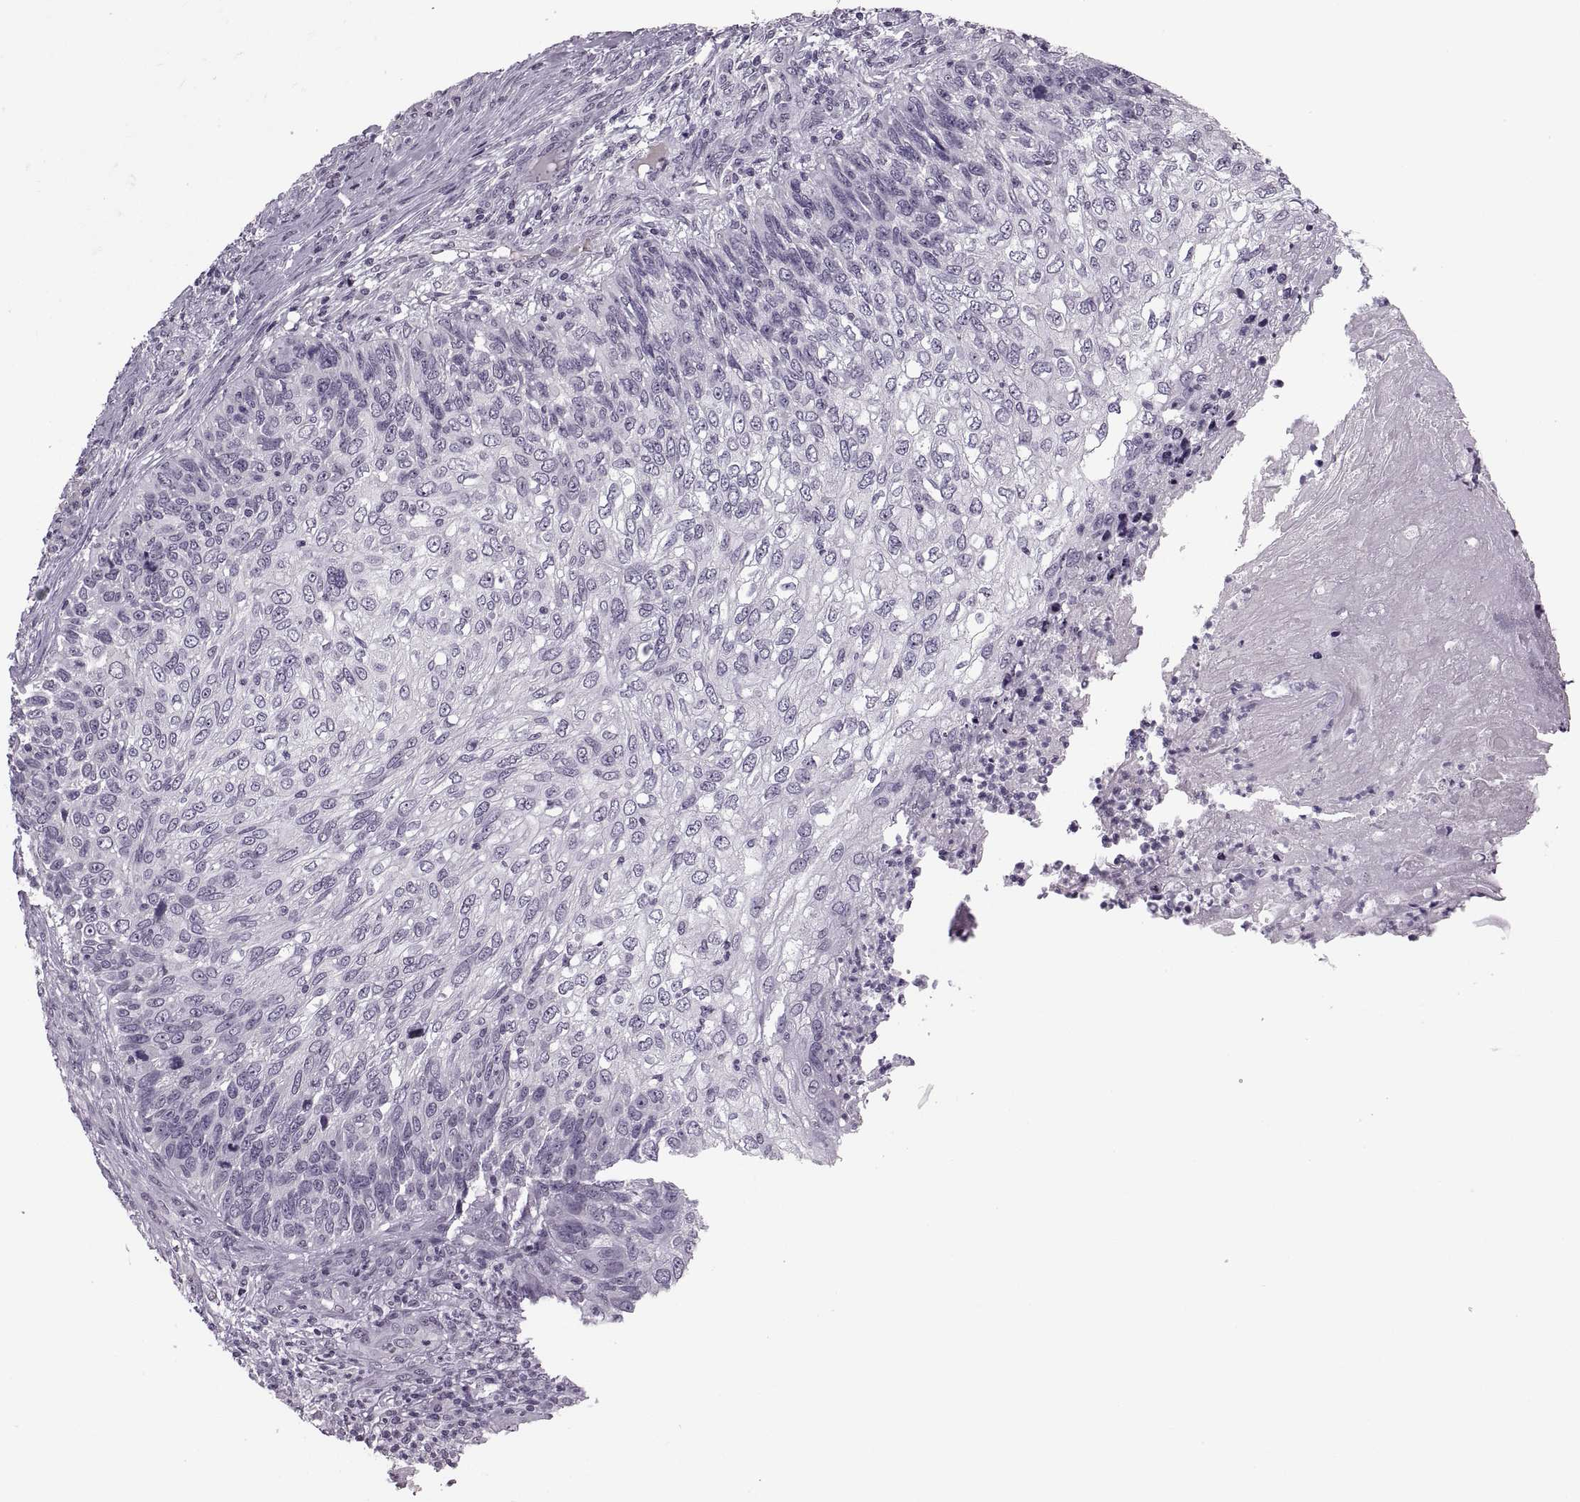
{"staining": {"intensity": "negative", "quantity": "none", "location": "none"}, "tissue": "skin cancer", "cell_type": "Tumor cells", "image_type": "cancer", "snomed": [{"axis": "morphology", "description": "Squamous cell carcinoma, NOS"}, {"axis": "topography", "description": "Skin"}], "caption": "The image shows no staining of tumor cells in skin squamous cell carcinoma.", "gene": "PAGE5", "patient": {"sex": "male", "age": 92}}